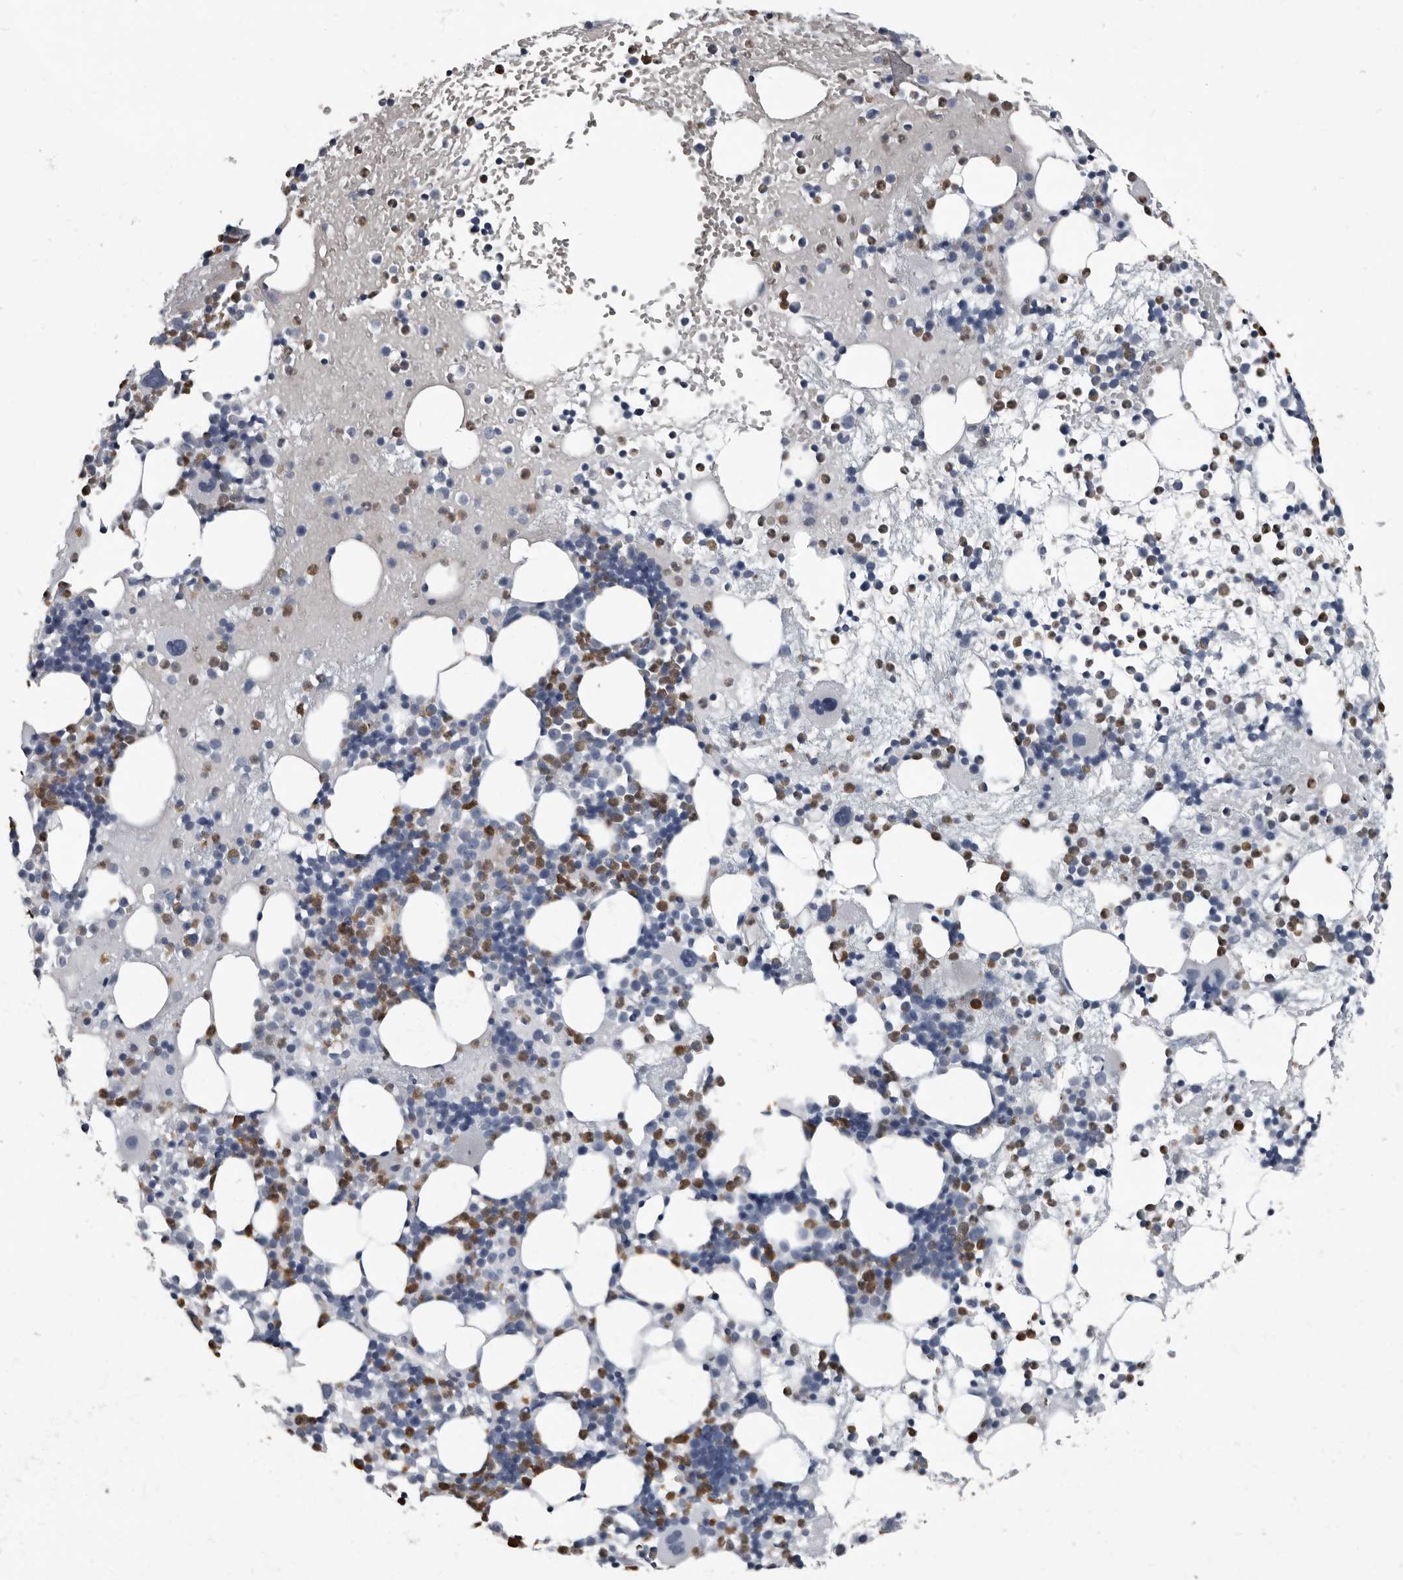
{"staining": {"intensity": "strong", "quantity": "25%-75%", "location": "cytoplasmic/membranous,nuclear"}, "tissue": "bone marrow", "cell_type": "Hematopoietic cells", "image_type": "normal", "snomed": [{"axis": "morphology", "description": "Normal tissue, NOS"}, {"axis": "topography", "description": "Bone marrow"}], "caption": "The immunohistochemical stain highlights strong cytoplasmic/membranous,nuclear expression in hematopoietic cells of benign bone marrow.", "gene": "TPD52L1", "patient": {"sex": "female", "age": 57}}